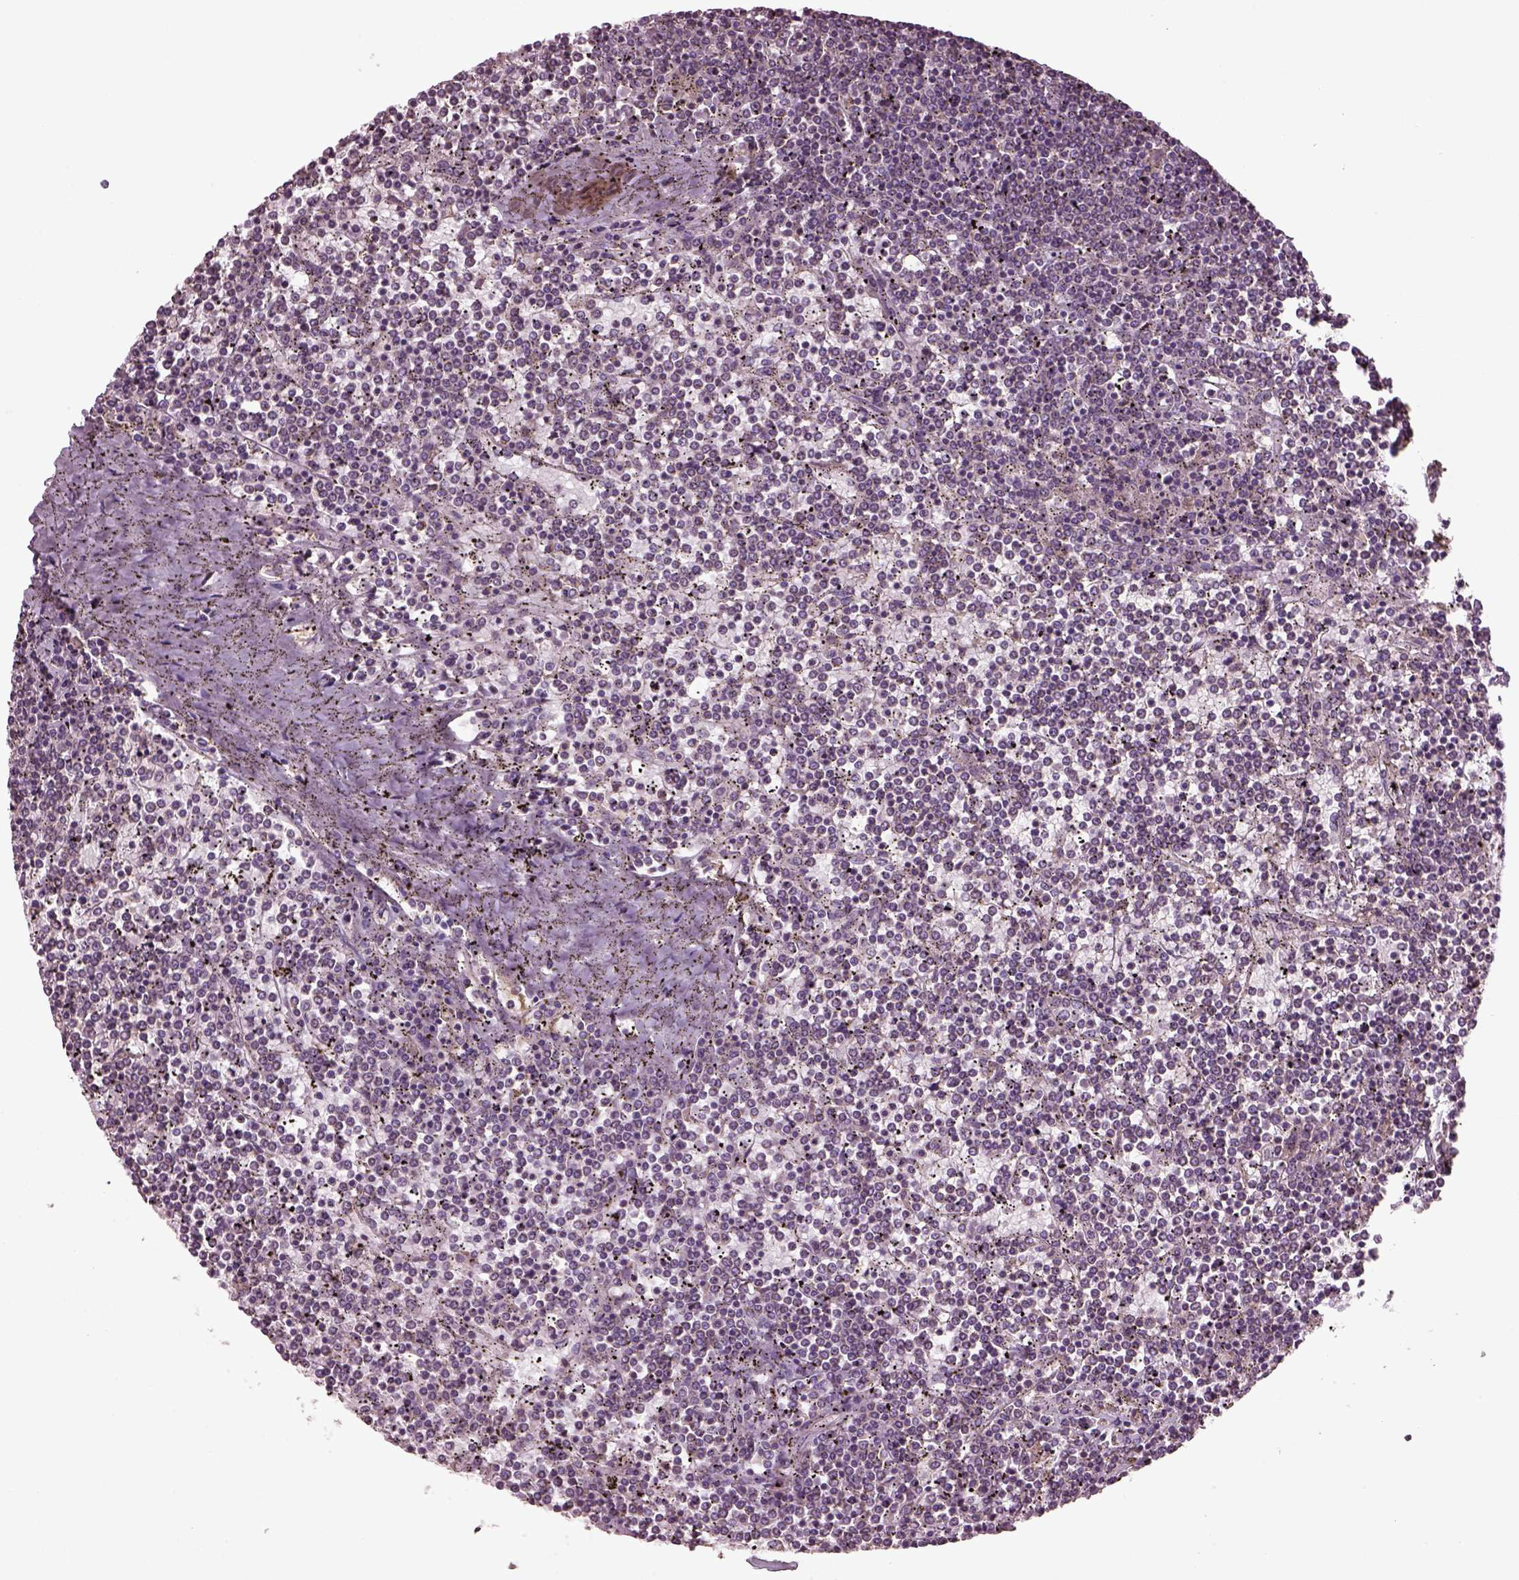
{"staining": {"intensity": "negative", "quantity": "none", "location": "none"}, "tissue": "lymphoma", "cell_type": "Tumor cells", "image_type": "cancer", "snomed": [{"axis": "morphology", "description": "Malignant lymphoma, non-Hodgkin's type, Low grade"}, {"axis": "topography", "description": "Spleen"}], "caption": "DAB (3,3'-diaminobenzidine) immunohistochemical staining of human lymphoma exhibits no significant staining in tumor cells. (DAB immunohistochemistry, high magnification).", "gene": "SPATA7", "patient": {"sex": "female", "age": 19}}